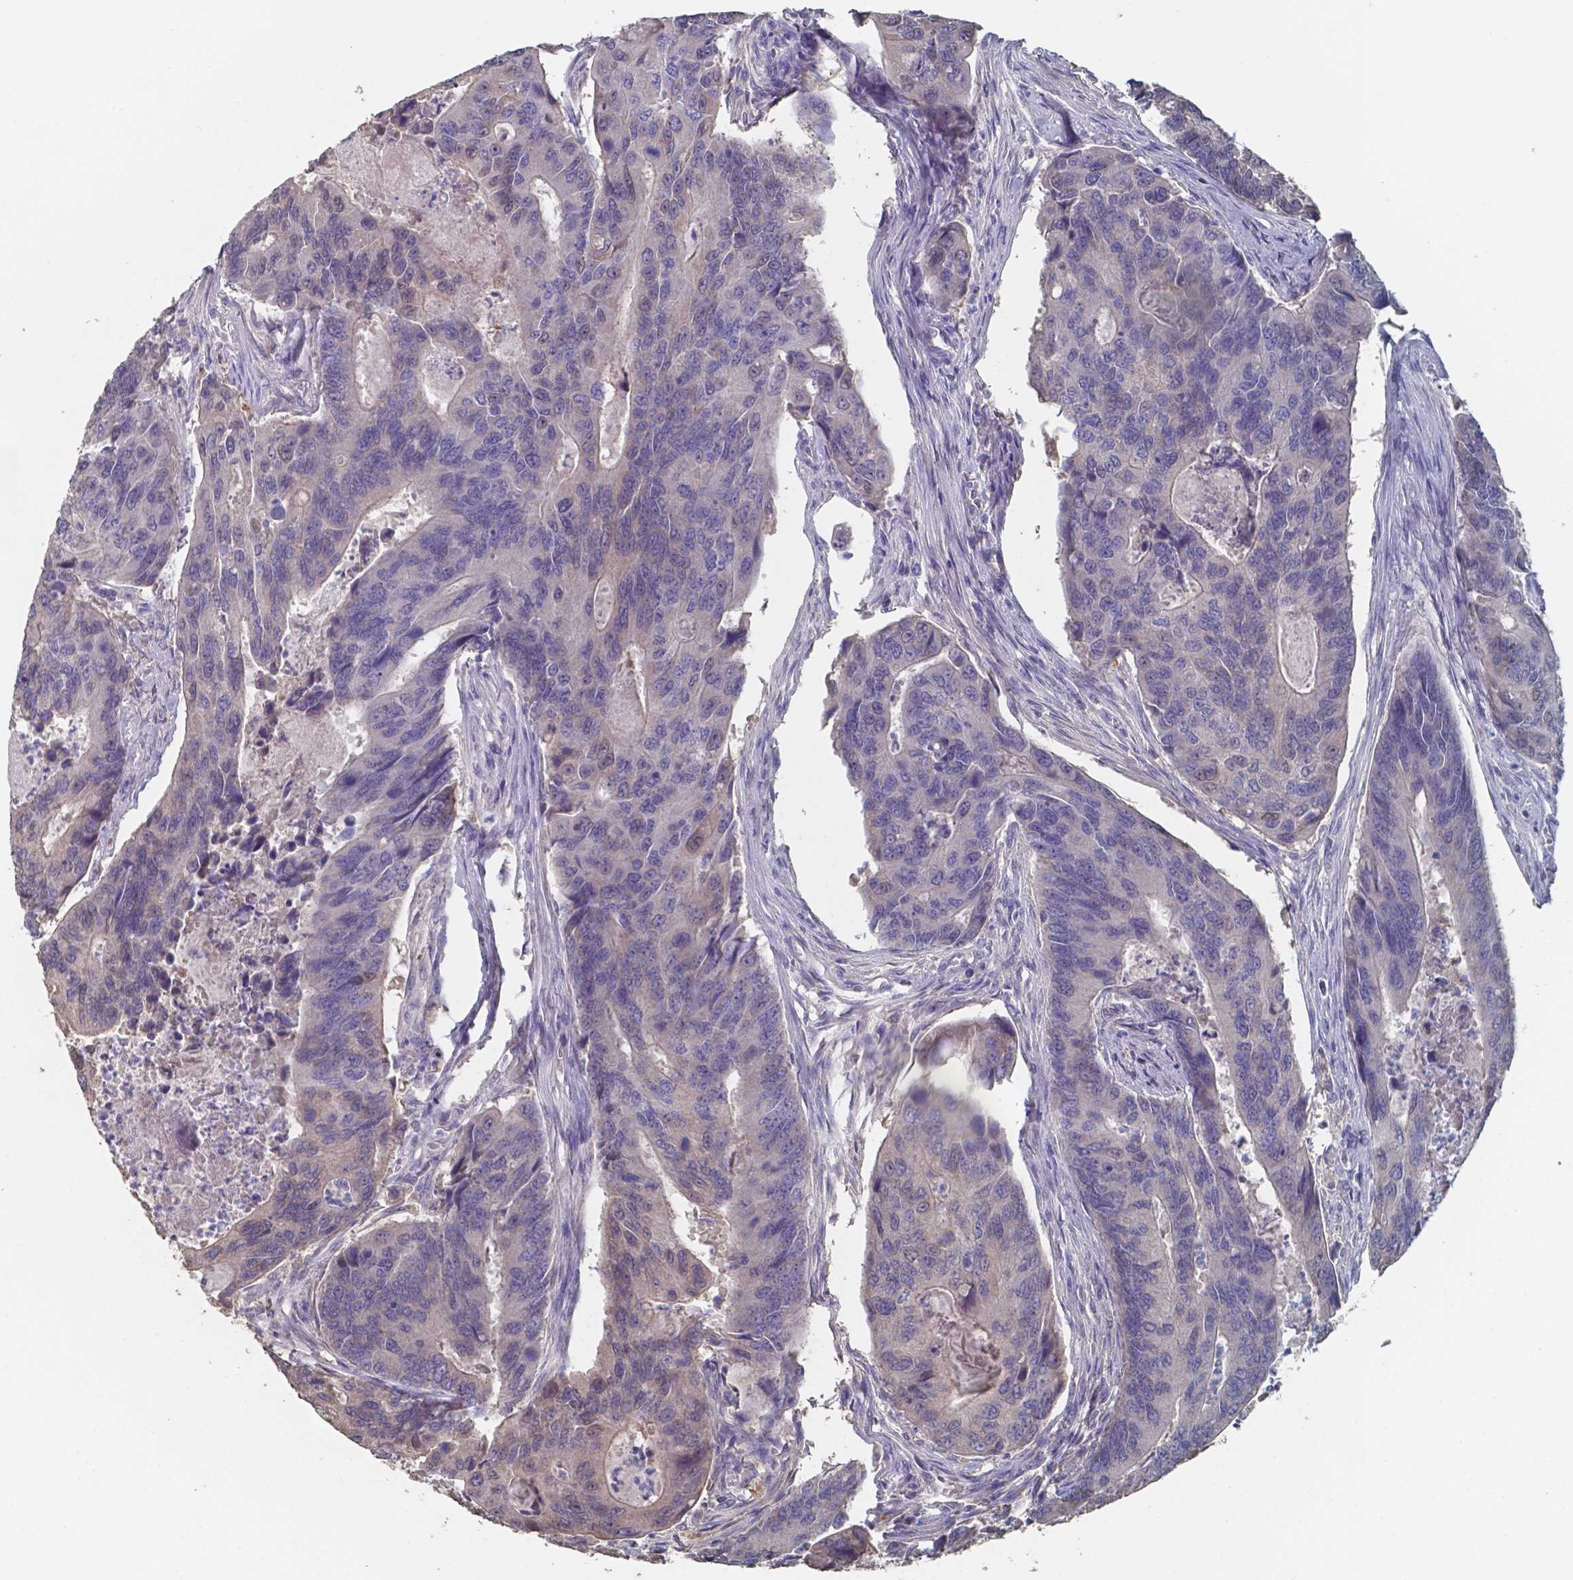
{"staining": {"intensity": "negative", "quantity": "none", "location": "none"}, "tissue": "colorectal cancer", "cell_type": "Tumor cells", "image_type": "cancer", "snomed": [{"axis": "morphology", "description": "Adenocarcinoma, NOS"}, {"axis": "topography", "description": "Colon"}], "caption": "Immunohistochemistry (IHC) photomicrograph of human colorectal cancer stained for a protein (brown), which displays no staining in tumor cells. Nuclei are stained in blue.", "gene": "FOXJ1", "patient": {"sex": "female", "age": 67}}